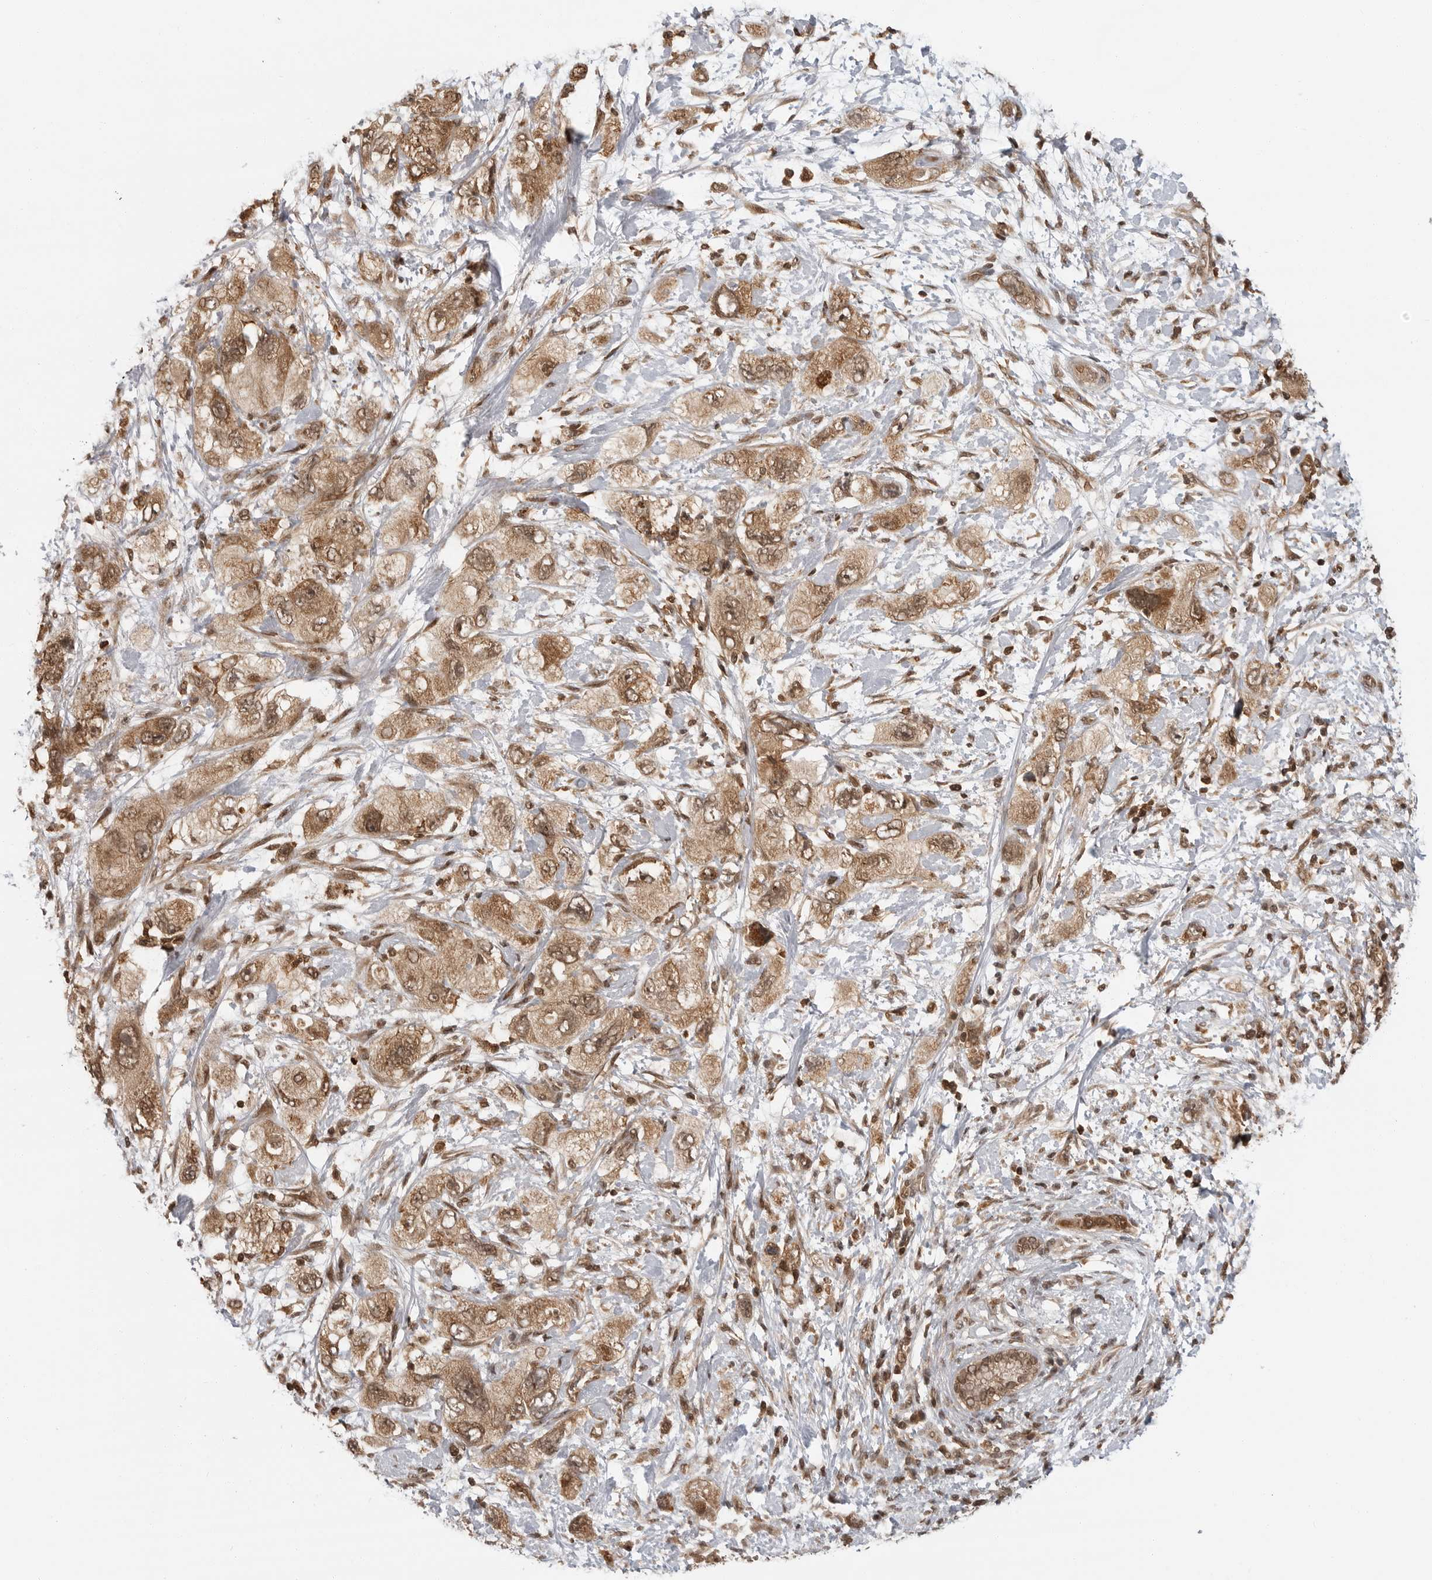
{"staining": {"intensity": "moderate", "quantity": ">75%", "location": "cytoplasmic/membranous,nuclear"}, "tissue": "pancreatic cancer", "cell_type": "Tumor cells", "image_type": "cancer", "snomed": [{"axis": "morphology", "description": "Adenocarcinoma, NOS"}, {"axis": "topography", "description": "Pancreas"}], "caption": "Pancreatic adenocarcinoma stained with immunohistochemistry exhibits moderate cytoplasmic/membranous and nuclear expression in approximately >75% of tumor cells.", "gene": "SZRD1", "patient": {"sex": "female", "age": 73}}